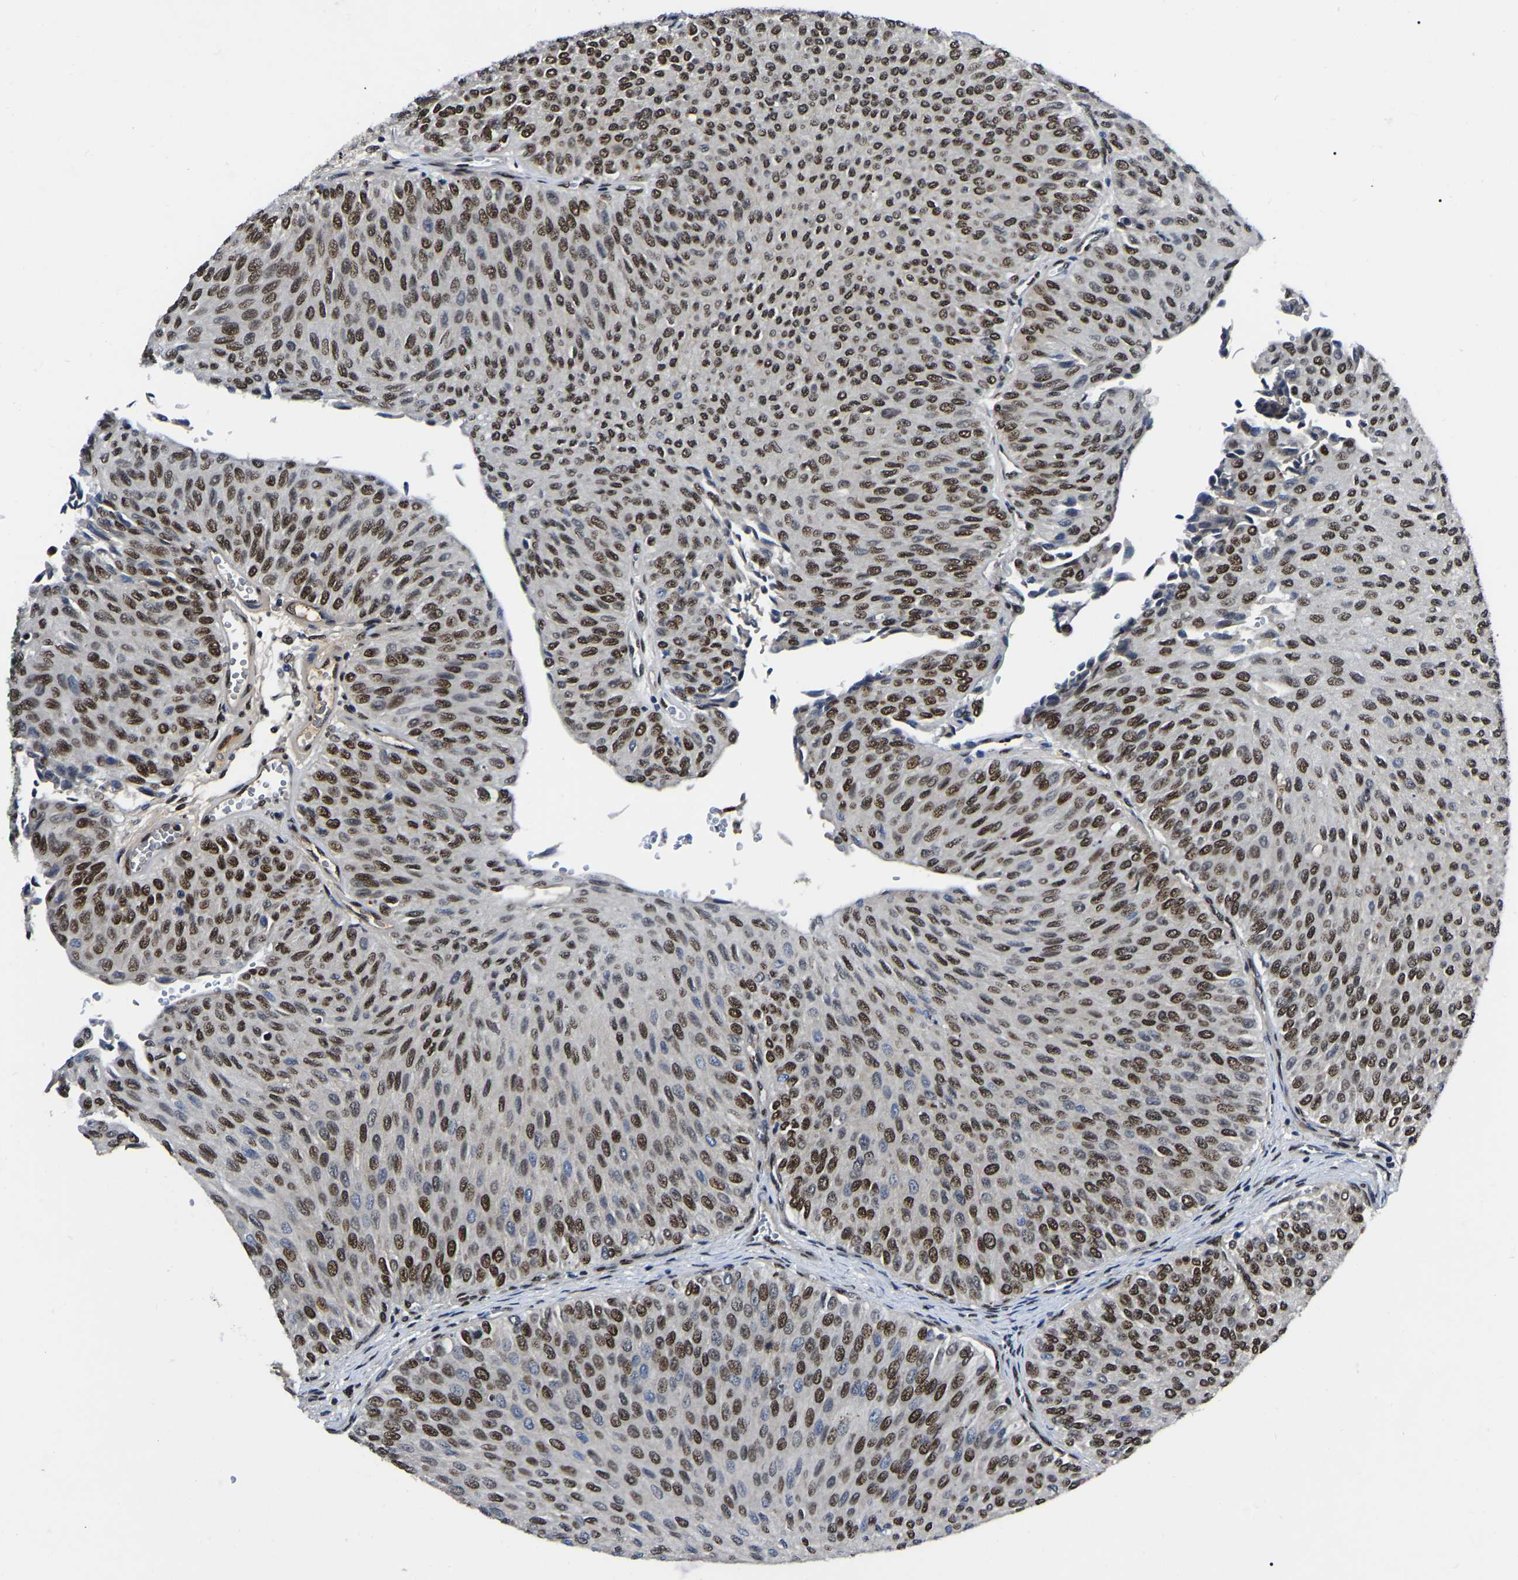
{"staining": {"intensity": "strong", "quantity": "25%-75%", "location": "nuclear"}, "tissue": "urothelial cancer", "cell_type": "Tumor cells", "image_type": "cancer", "snomed": [{"axis": "morphology", "description": "Urothelial carcinoma, Low grade"}, {"axis": "topography", "description": "Urinary bladder"}], "caption": "The immunohistochemical stain labels strong nuclear expression in tumor cells of urothelial carcinoma (low-grade) tissue.", "gene": "TRIM35", "patient": {"sex": "male", "age": 78}}